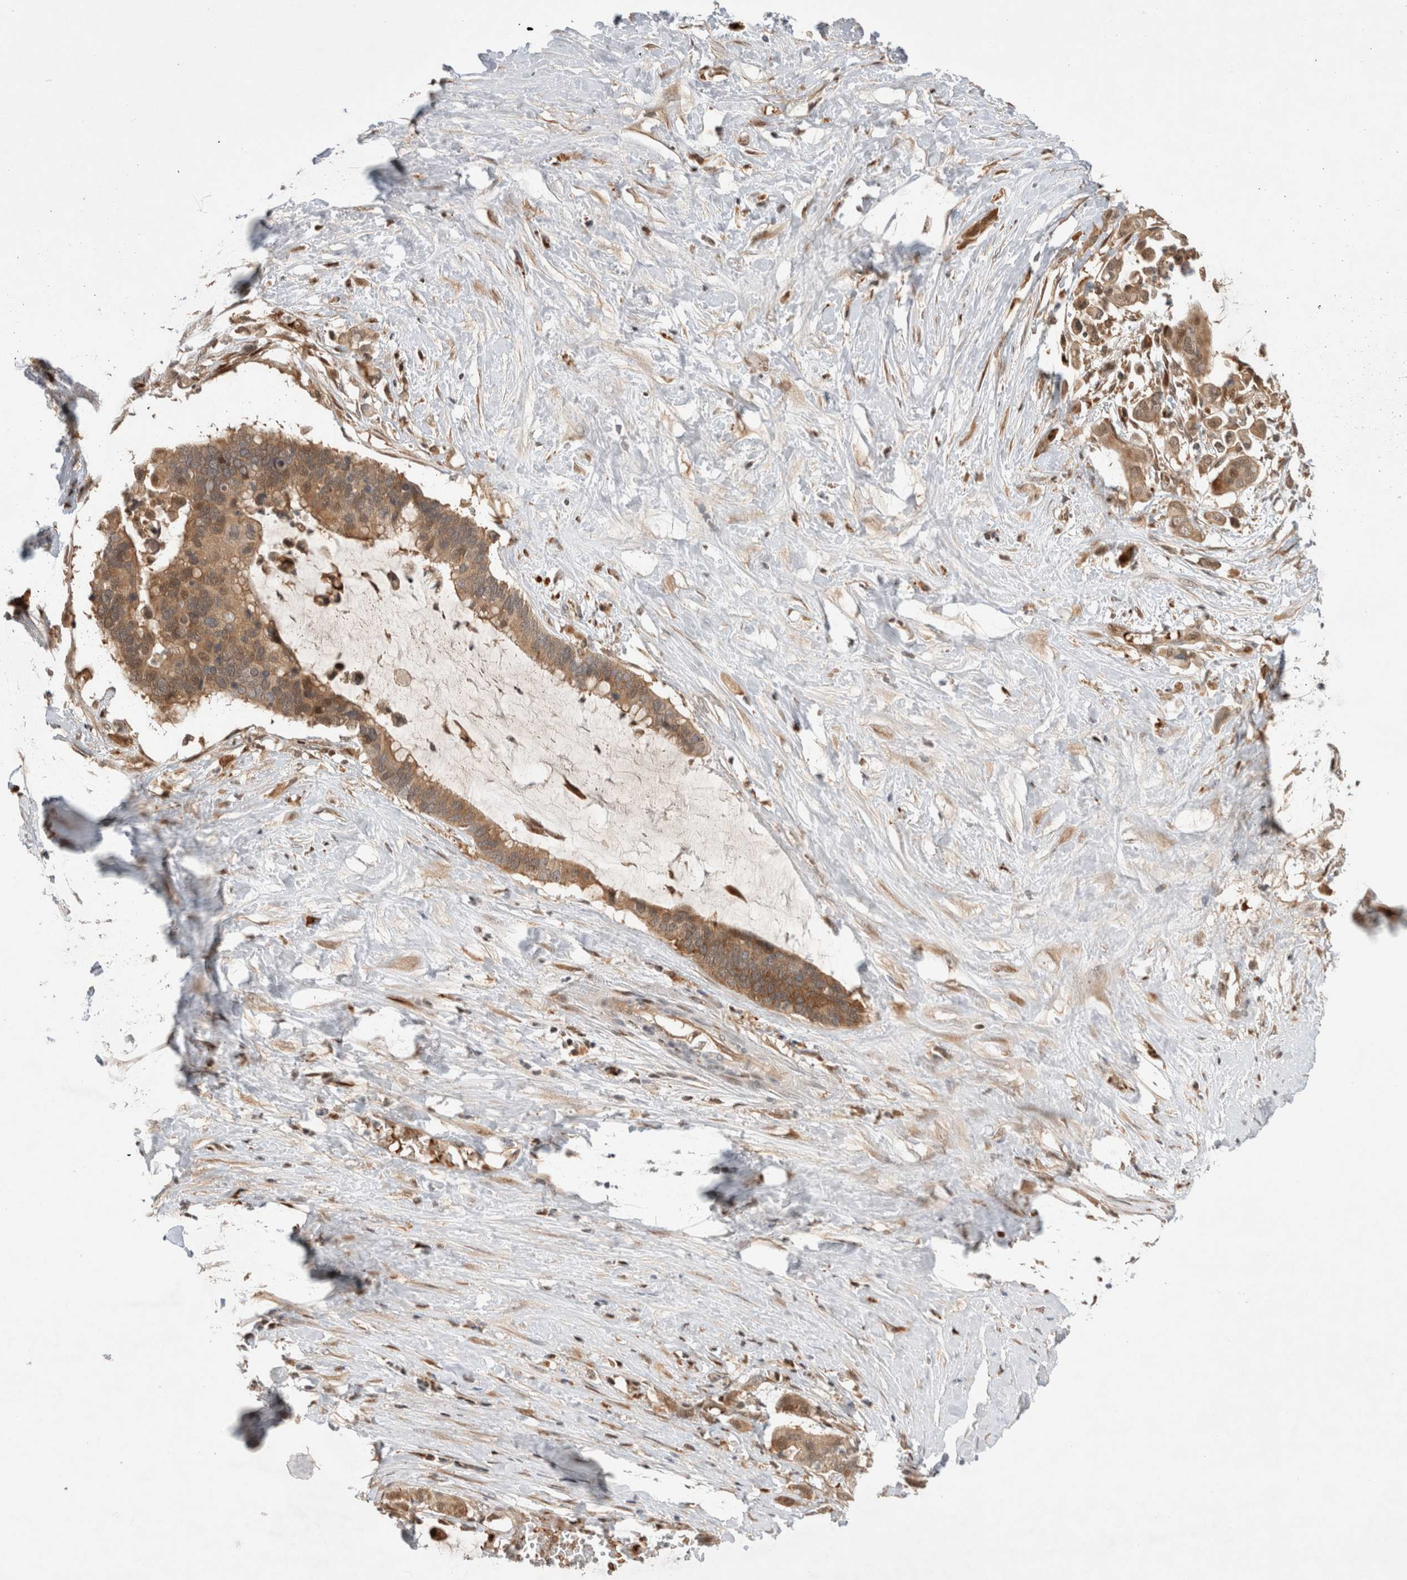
{"staining": {"intensity": "moderate", "quantity": ">75%", "location": "cytoplasmic/membranous,nuclear"}, "tissue": "pancreatic cancer", "cell_type": "Tumor cells", "image_type": "cancer", "snomed": [{"axis": "morphology", "description": "Adenocarcinoma, NOS"}, {"axis": "topography", "description": "Pancreas"}], "caption": "Protein staining of adenocarcinoma (pancreatic) tissue displays moderate cytoplasmic/membranous and nuclear staining in approximately >75% of tumor cells. The protein of interest is stained brown, and the nuclei are stained in blue (DAB (3,3'-diaminobenzidine) IHC with brightfield microscopy, high magnification).", "gene": "OTUD6B", "patient": {"sex": "male", "age": 41}}